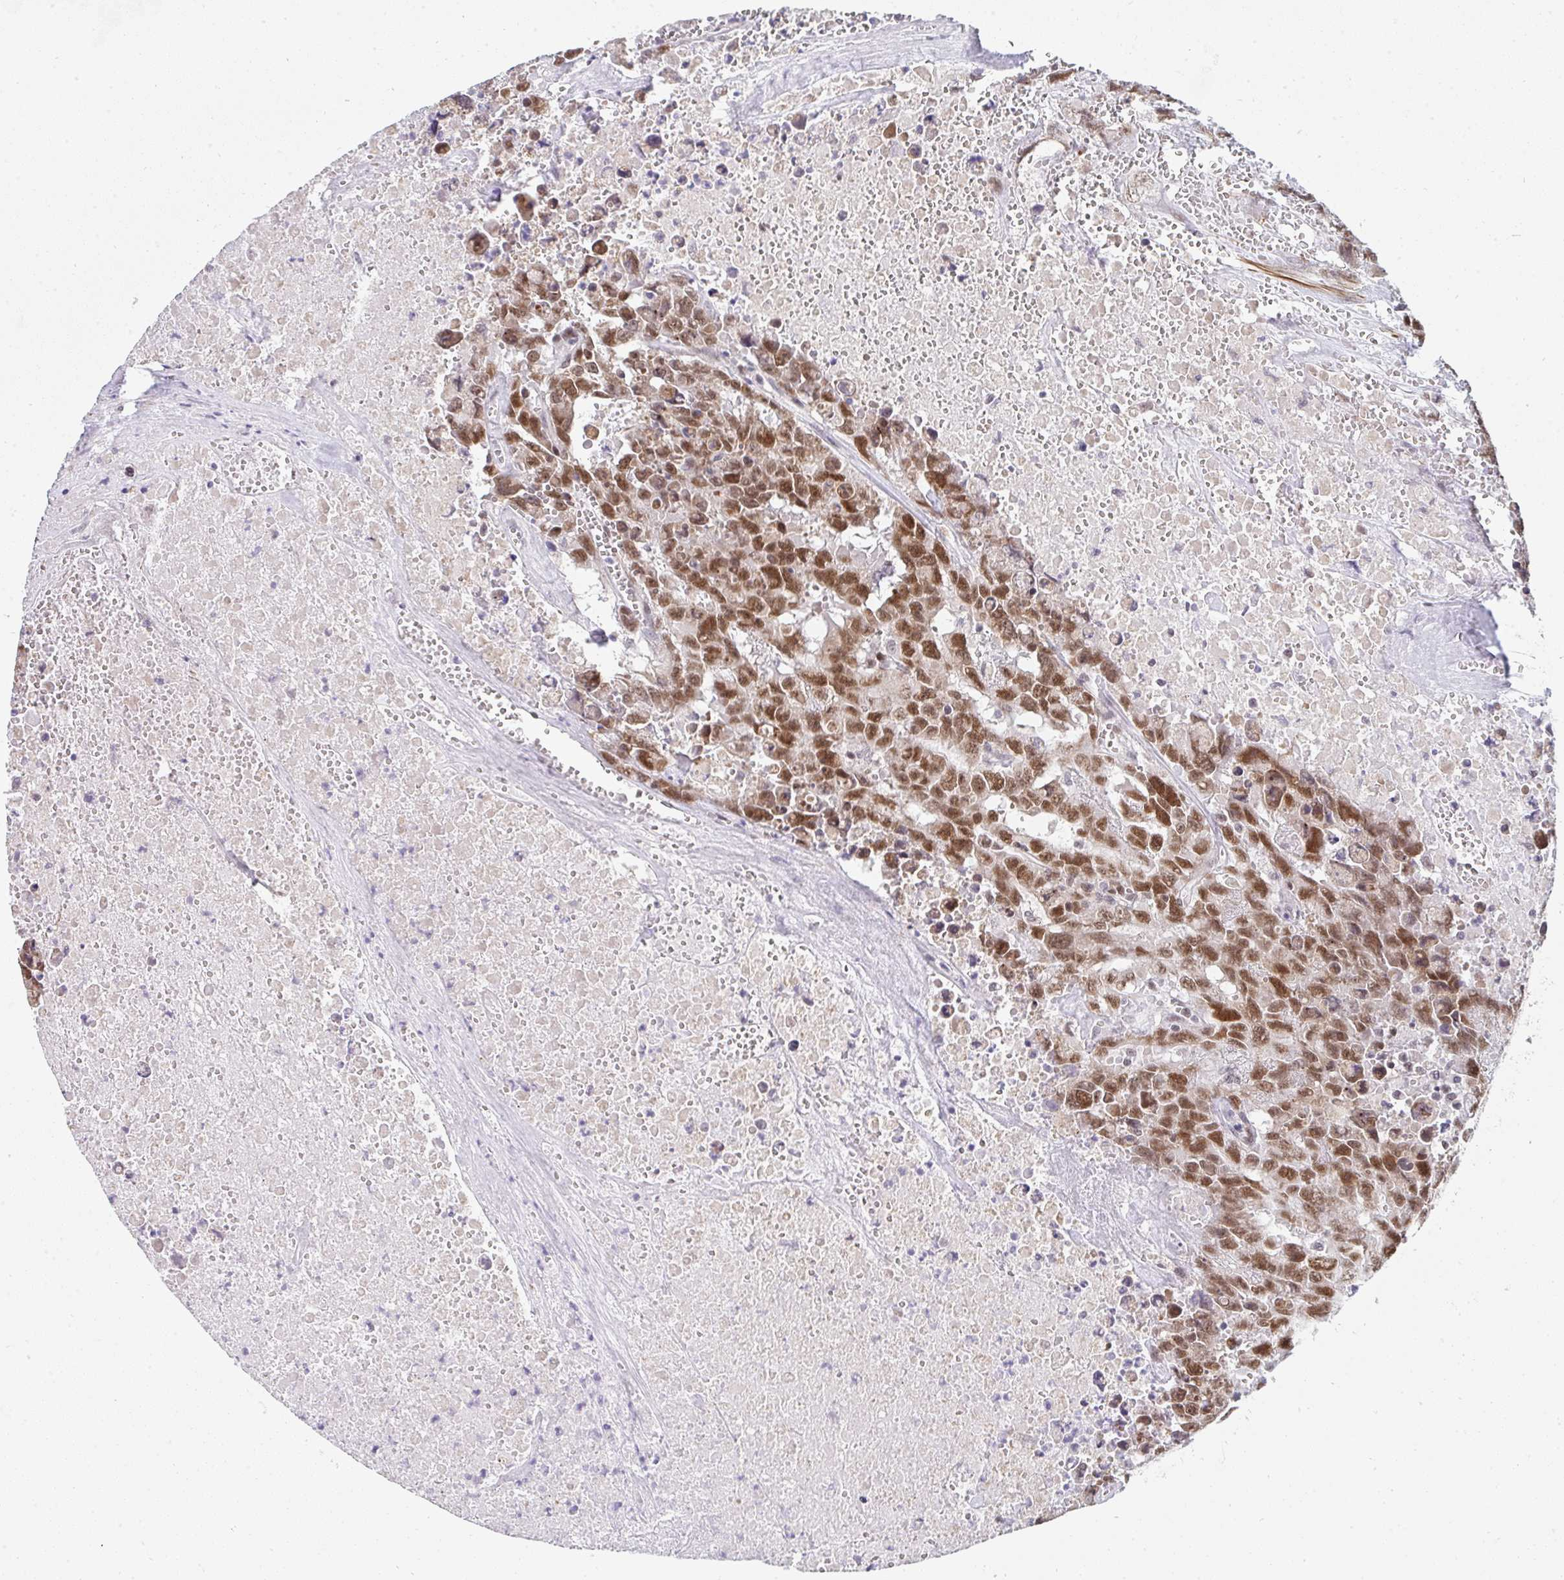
{"staining": {"intensity": "moderate", "quantity": ">75%", "location": "nuclear"}, "tissue": "testis cancer", "cell_type": "Tumor cells", "image_type": "cancer", "snomed": [{"axis": "morphology", "description": "Carcinoma, Embryonal, NOS"}, {"axis": "topography", "description": "Testis"}], "caption": "Tumor cells show medium levels of moderate nuclear staining in about >75% of cells in human testis embryonal carcinoma. Nuclei are stained in blue.", "gene": "GINS2", "patient": {"sex": "male", "age": 24}}